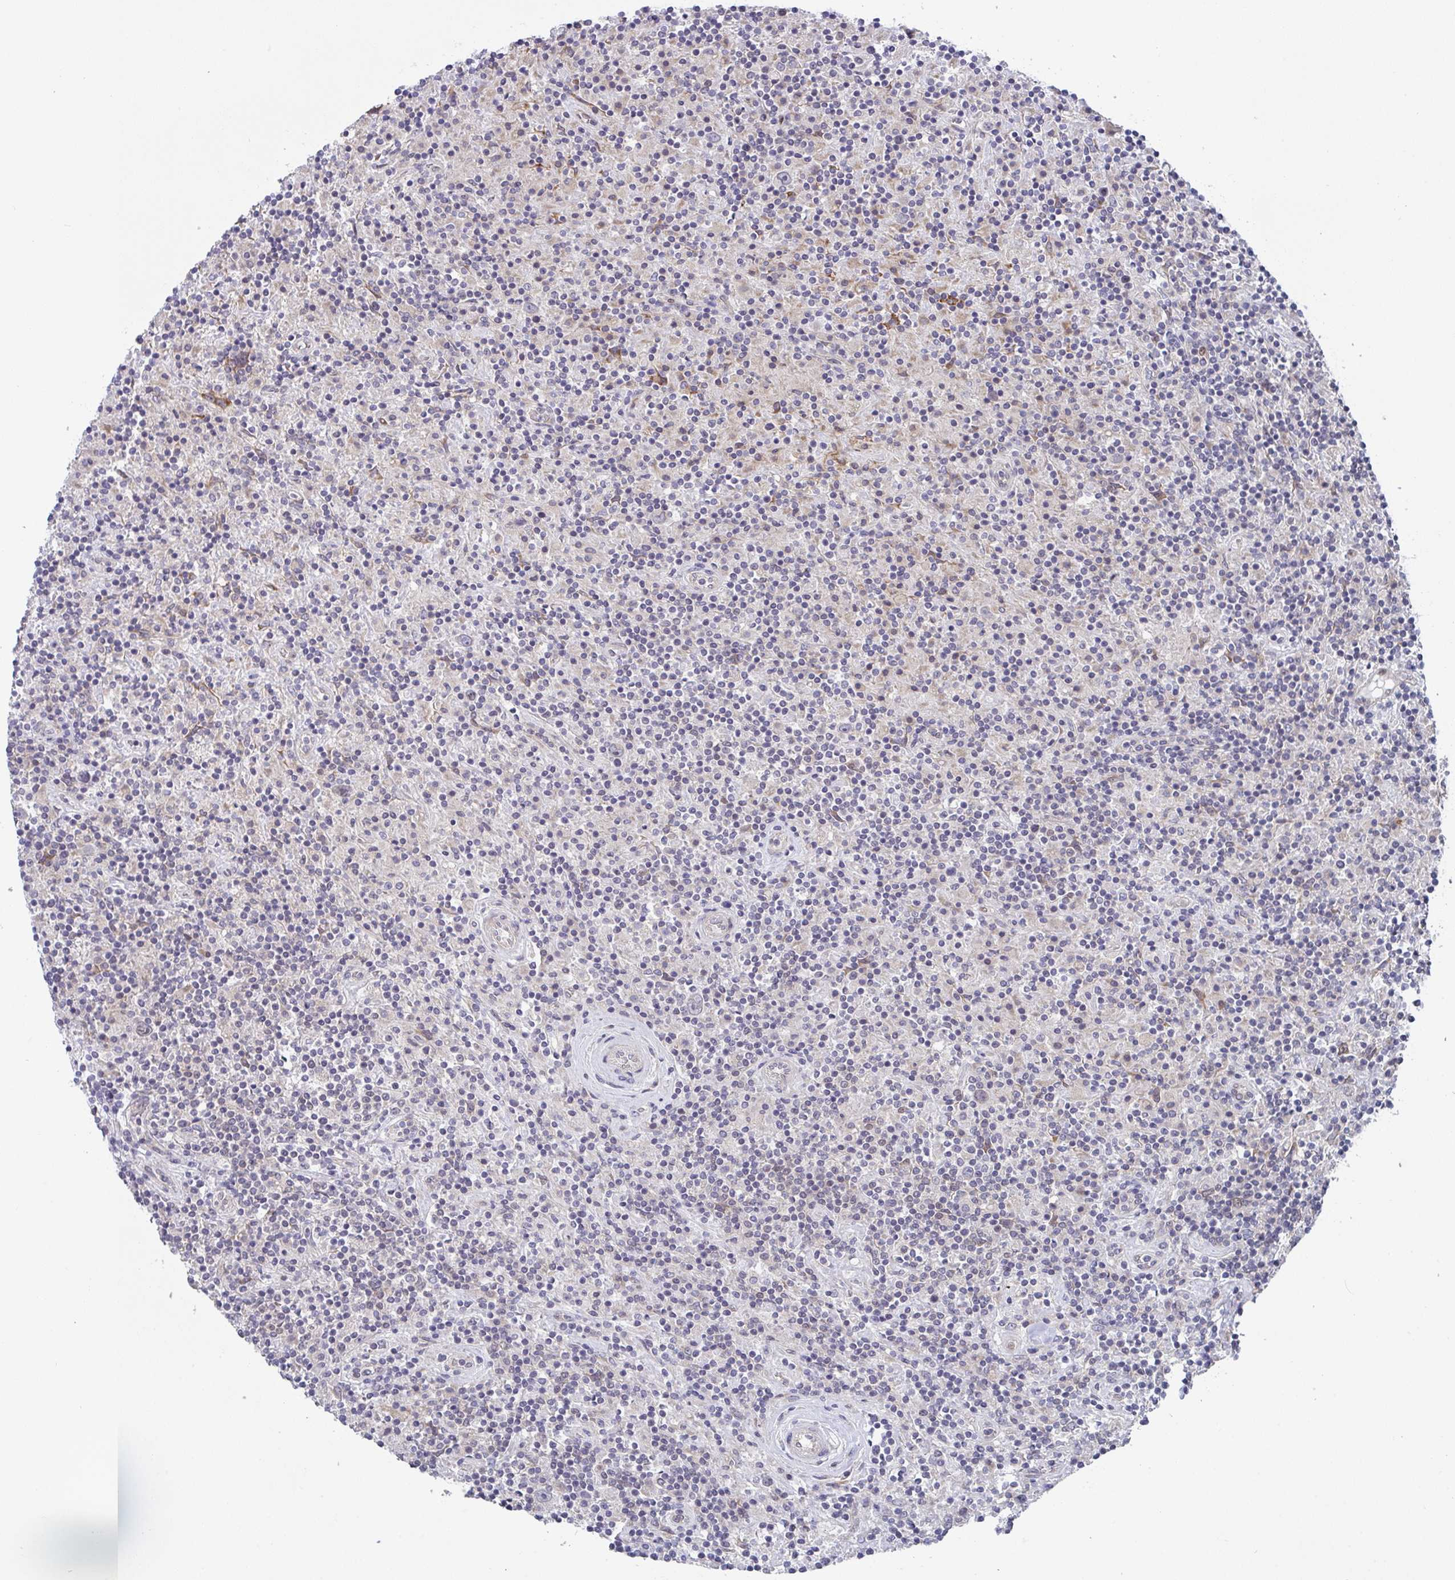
{"staining": {"intensity": "weak", "quantity": "<25%", "location": "nuclear"}, "tissue": "lymphoma", "cell_type": "Tumor cells", "image_type": "cancer", "snomed": [{"axis": "morphology", "description": "Hodgkin's disease, NOS"}, {"axis": "topography", "description": "Lymph node"}], "caption": "There is no significant staining in tumor cells of Hodgkin's disease.", "gene": "RBM18", "patient": {"sex": "male", "age": 70}}